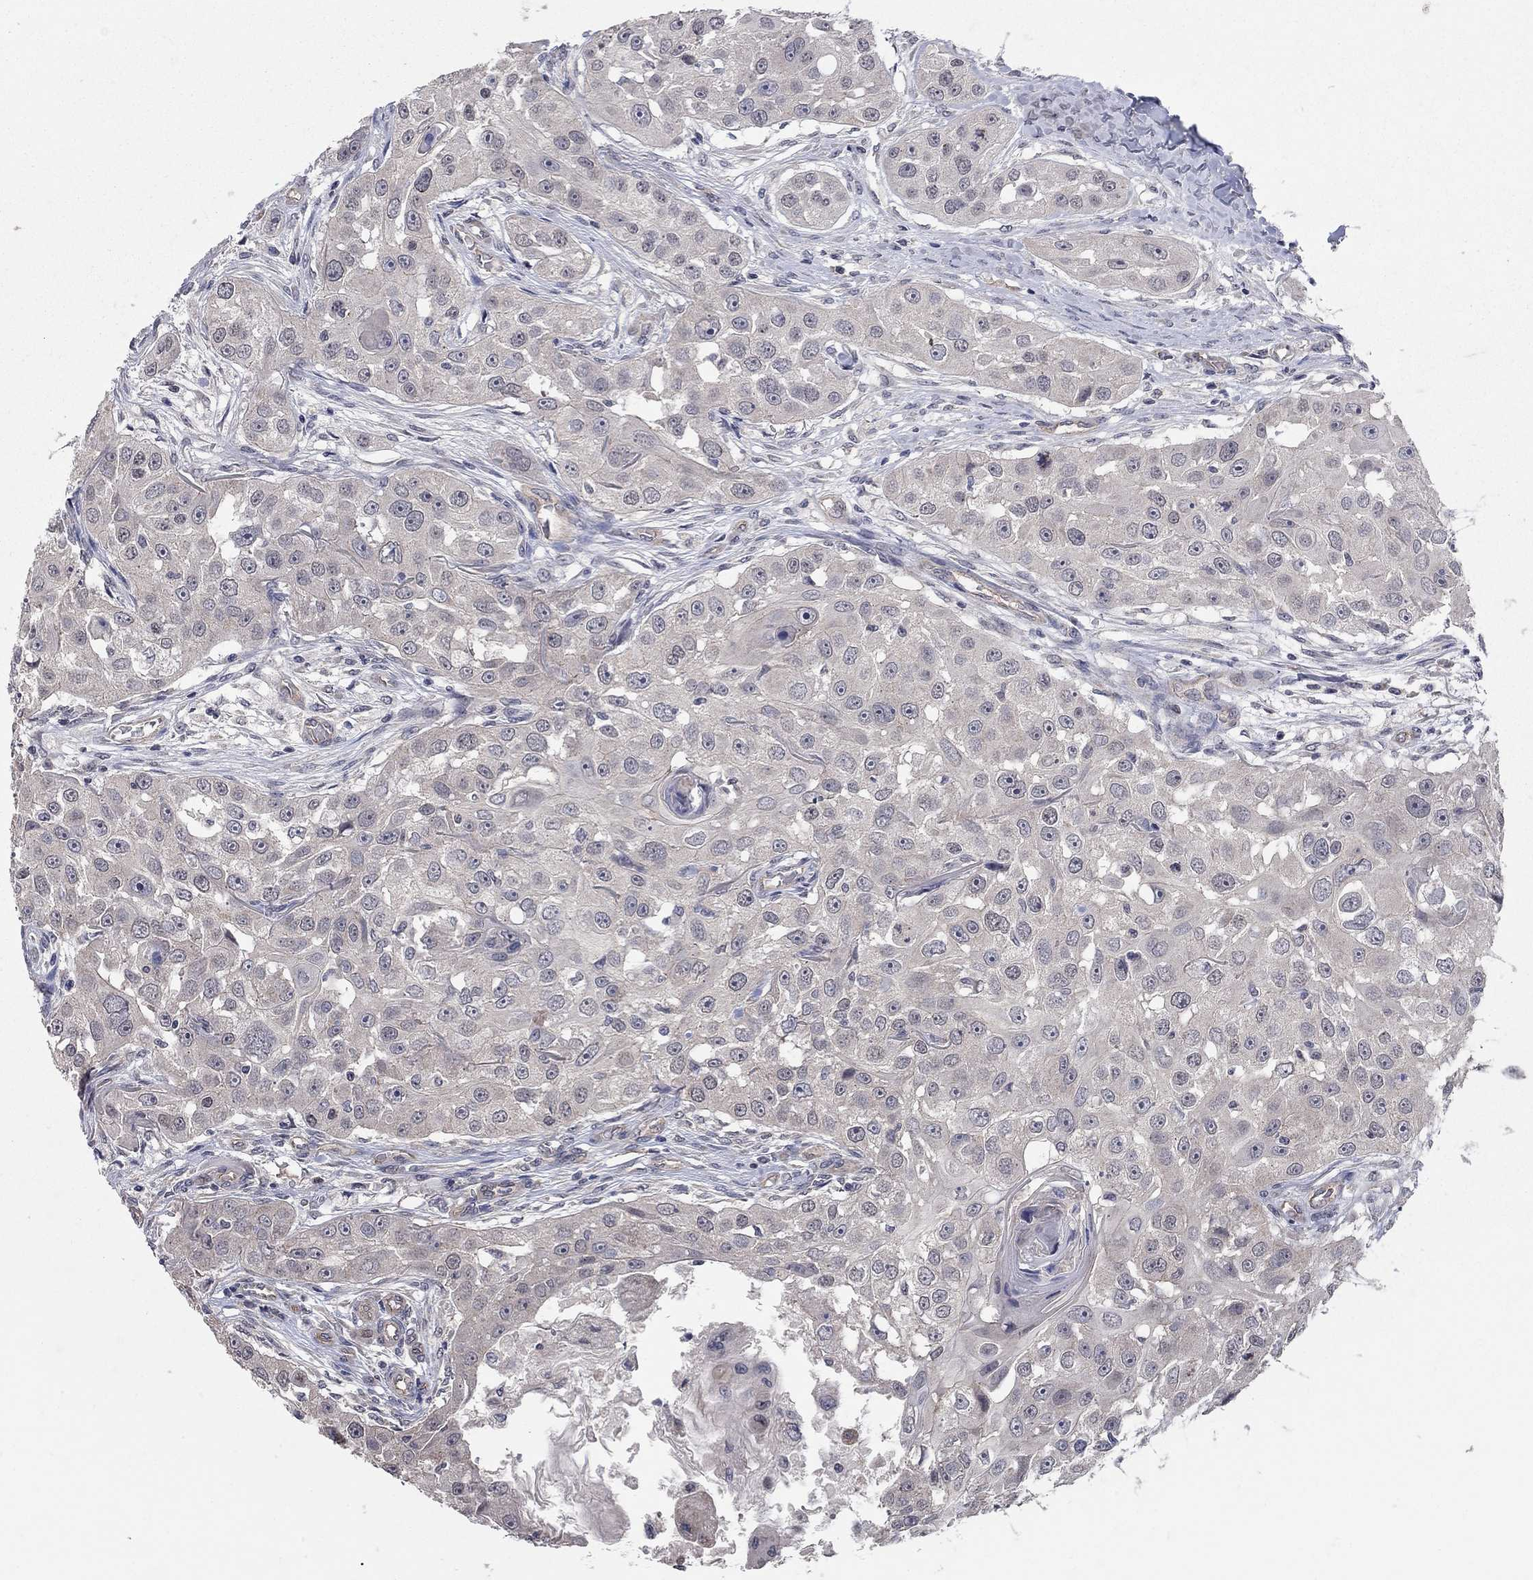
{"staining": {"intensity": "negative", "quantity": "none", "location": "none"}, "tissue": "head and neck cancer", "cell_type": "Tumor cells", "image_type": "cancer", "snomed": [{"axis": "morphology", "description": "Squamous cell carcinoma, NOS"}, {"axis": "topography", "description": "Head-Neck"}], "caption": "This image is of head and neck cancer (squamous cell carcinoma) stained with IHC to label a protein in brown with the nuclei are counter-stained blue. There is no staining in tumor cells.", "gene": "WASF3", "patient": {"sex": "male", "age": 51}}